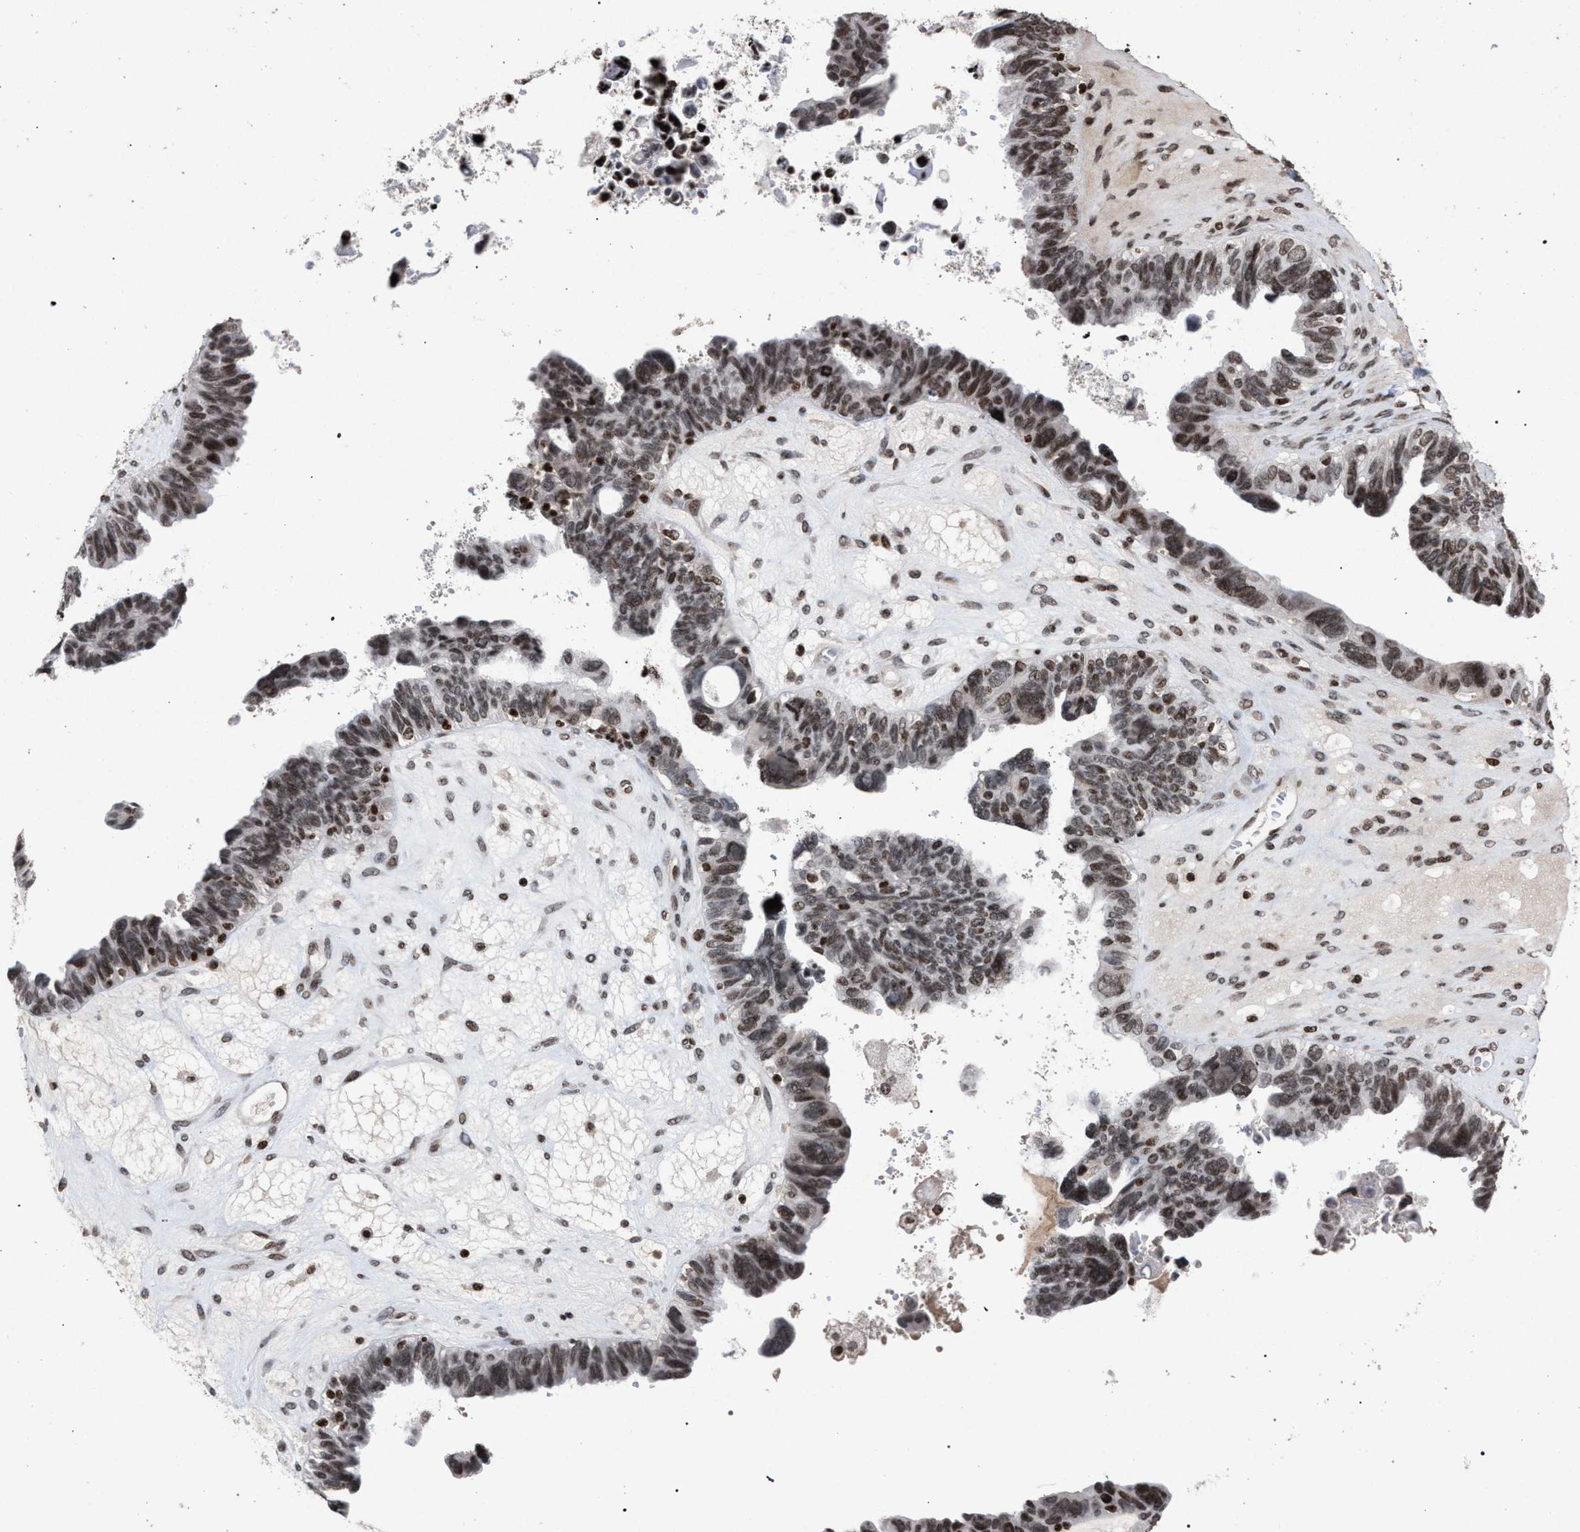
{"staining": {"intensity": "moderate", "quantity": ">75%", "location": "nuclear"}, "tissue": "ovarian cancer", "cell_type": "Tumor cells", "image_type": "cancer", "snomed": [{"axis": "morphology", "description": "Cystadenocarcinoma, serous, NOS"}, {"axis": "topography", "description": "Ovary"}], "caption": "Immunohistochemistry image of human serous cystadenocarcinoma (ovarian) stained for a protein (brown), which displays medium levels of moderate nuclear positivity in about >75% of tumor cells.", "gene": "FOXD3", "patient": {"sex": "female", "age": 79}}